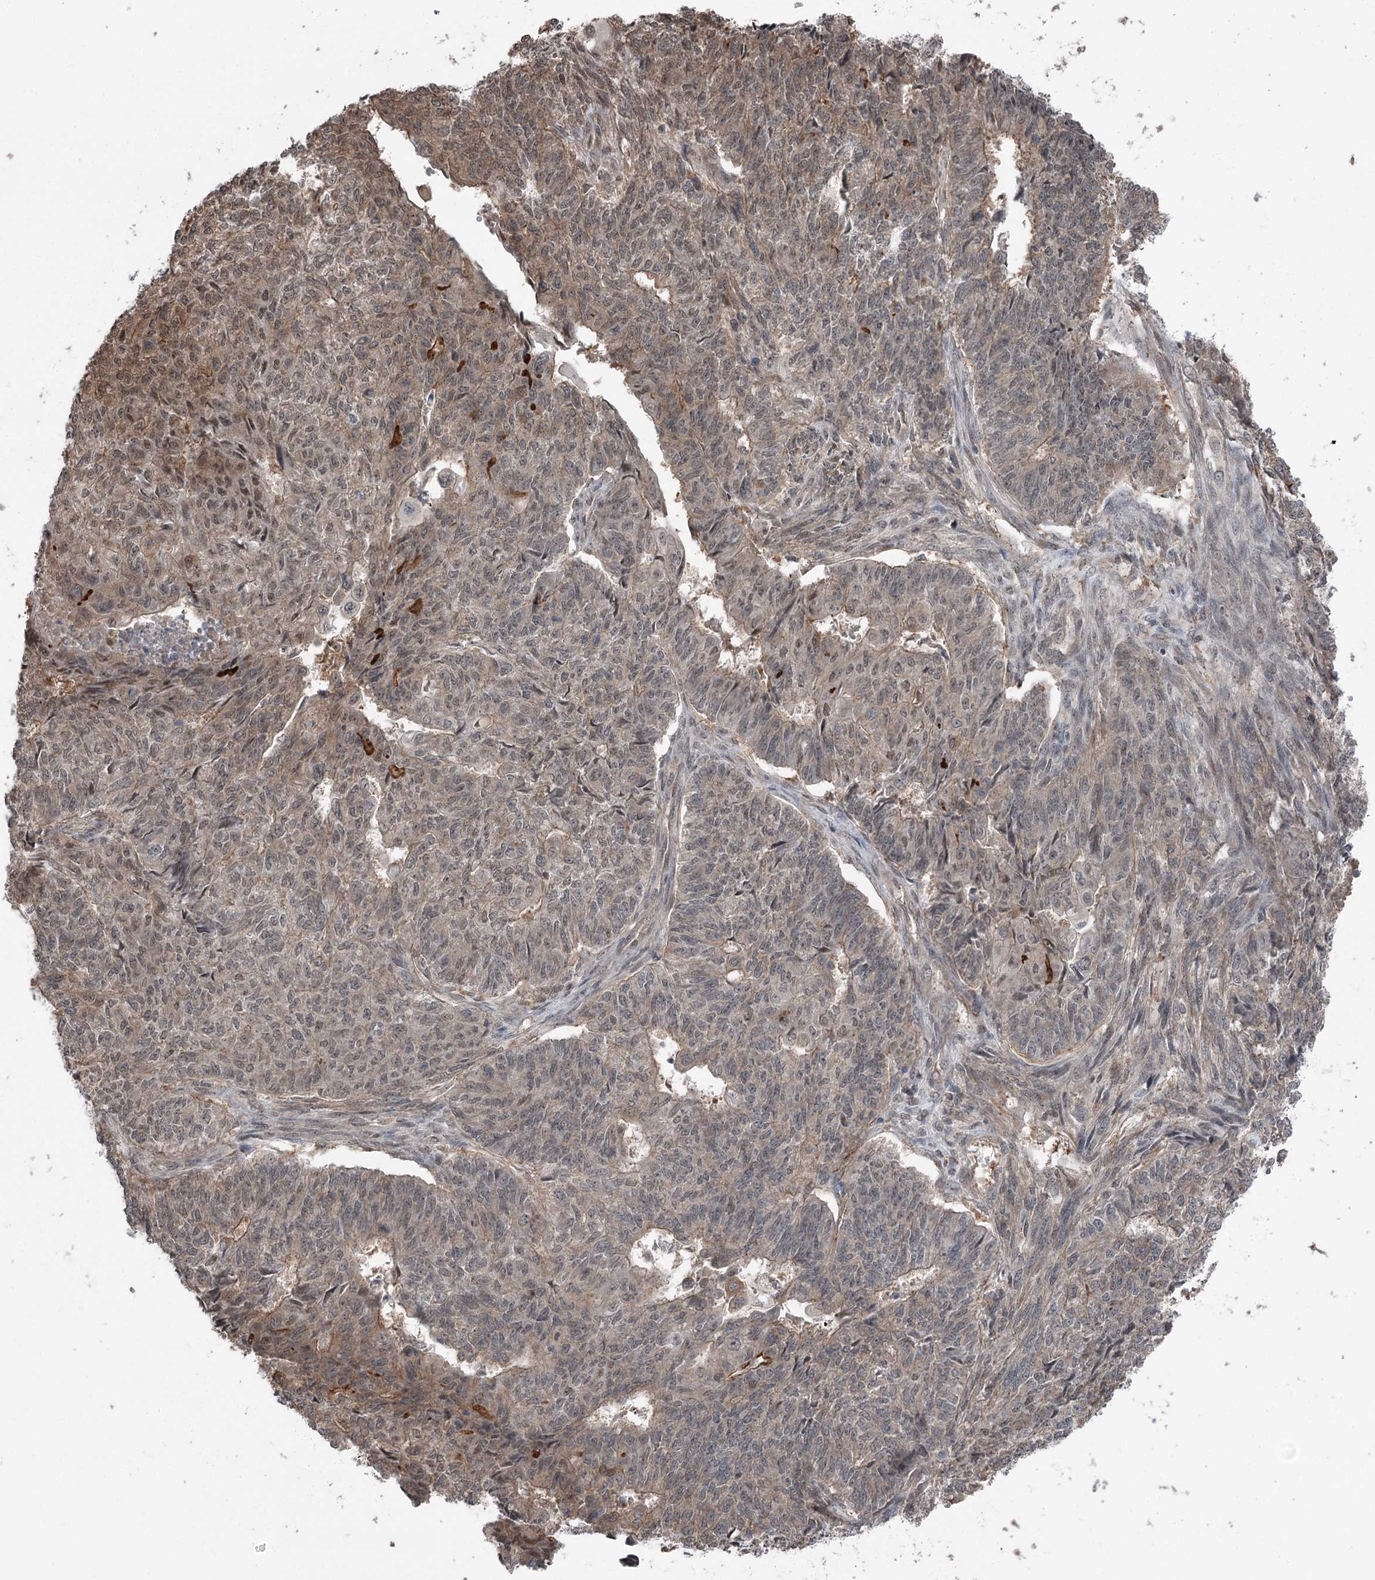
{"staining": {"intensity": "moderate", "quantity": ">75%", "location": "cytoplasmic/membranous"}, "tissue": "endometrial cancer", "cell_type": "Tumor cells", "image_type": "cancer", "snomed": [{"axis": "morphology", "description": "Adenocarcinoma, NOS"}, {"axis": "topography", "description": "Endometrium"}], "caption": "Endometrial adenocarcinoma tissue shows moderate cytoplasmic/membranous positivity in about >75% of tumor cells, visualized by immunohistochemistry. (DAB (3,3'-diaminobenzidine) = brown stain, brightfield microscopy at high magnification).", "gene": "CCSER2", "patient": {"sex": "female", "age": 32}}